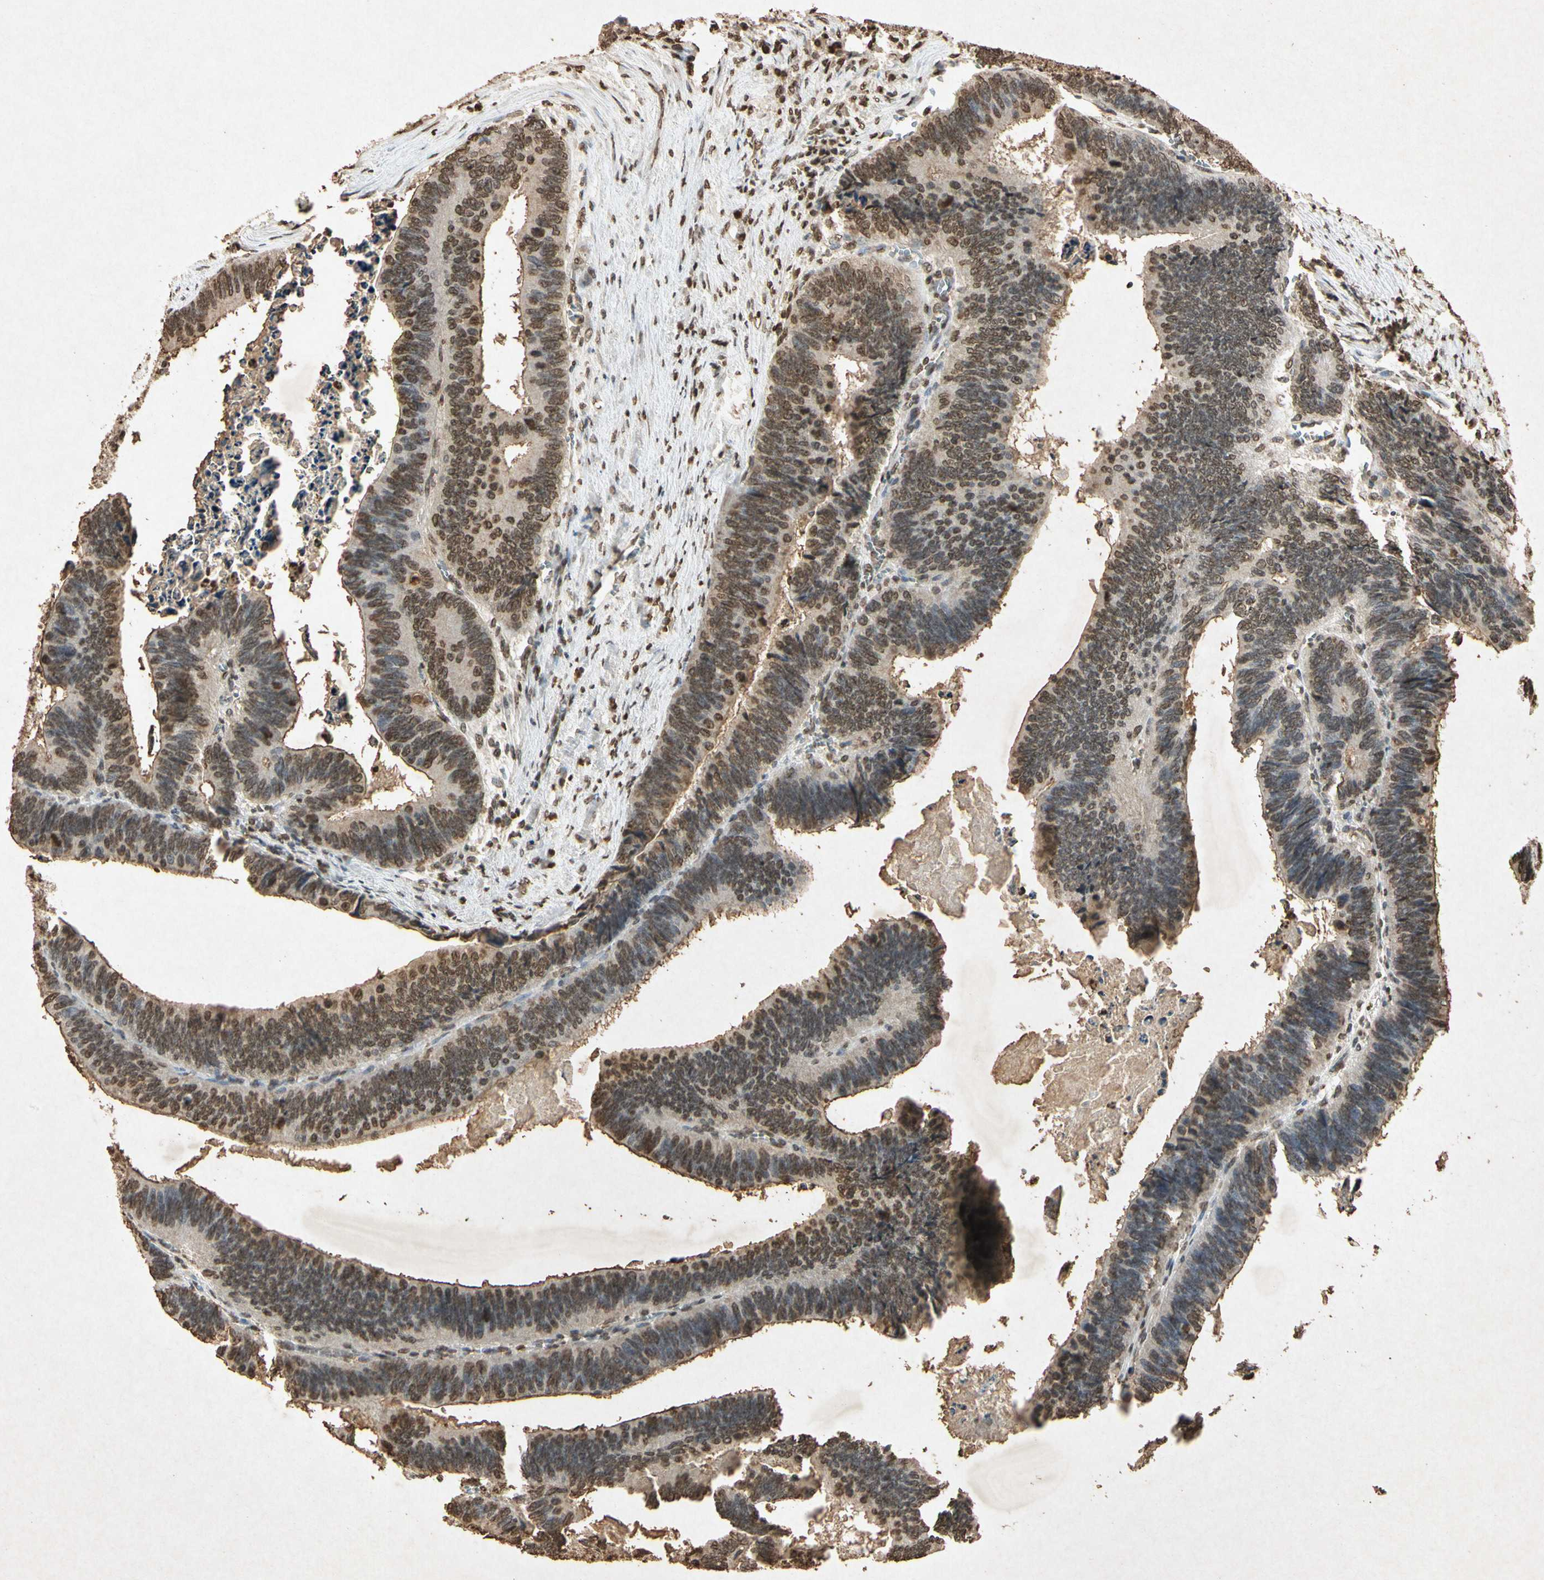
{"staining": {"intensity": "weak", "quantity": "25%-75%", "location": "cytoplasmic/membranous,nuclear"}, "tissue": "colorectal cancer", "cell_type": "Tumor cells", "image_type": "cancer", "snomed": [{"axis": "morphology", "description": "Adenocarcinoma, NOS"}, {"axis": "topography", "description": "Colon"}], "caption": "Colorectal adenocarcinoma stained with a protein marker reveals weak staining in tumor cells.", "gene": "MSRB1", "patient": {"sex": "male", "age": 72}}